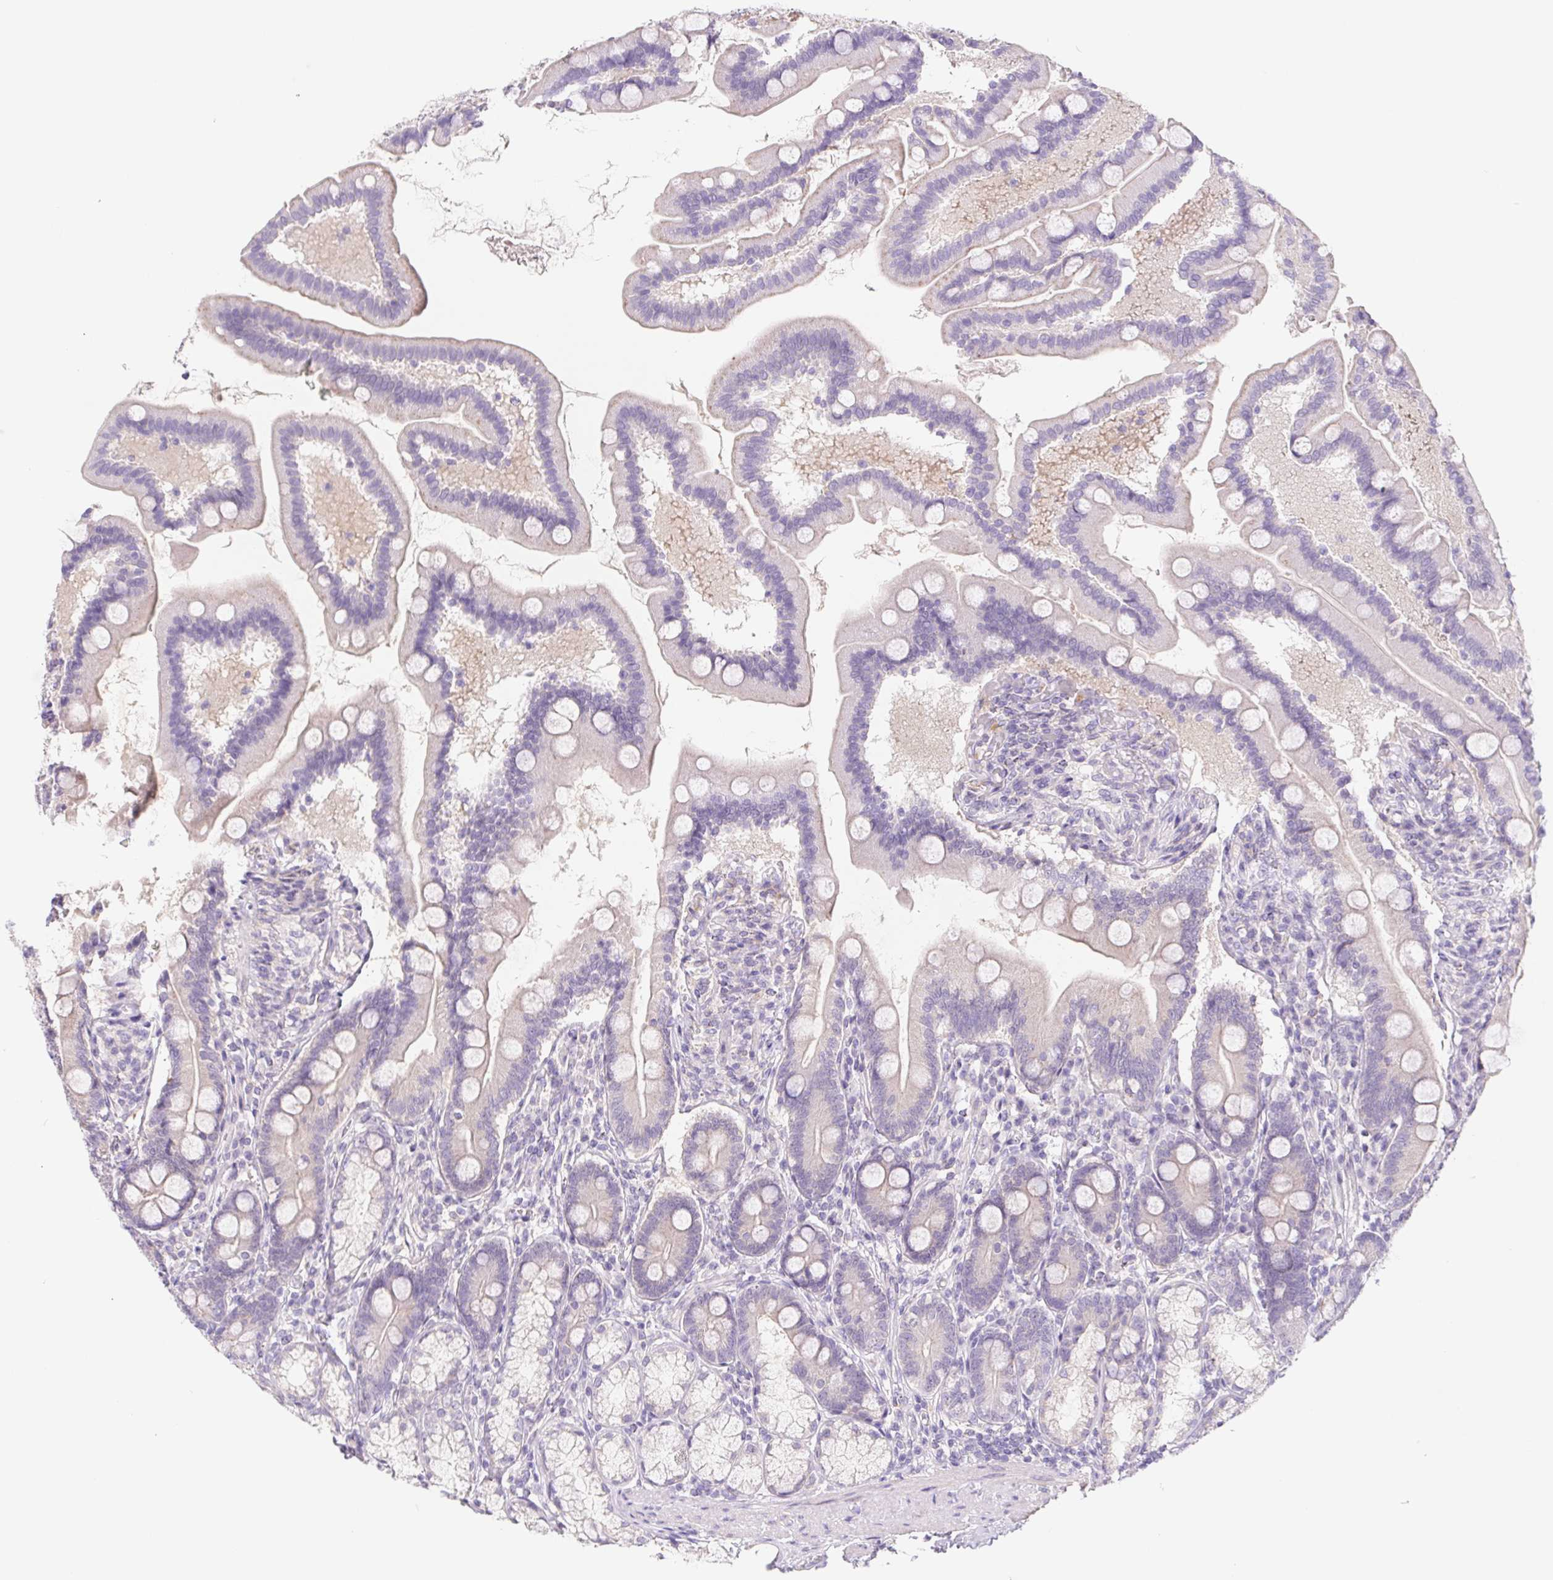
{"staining": {"intensity": "negative", "quantity": "none", "location": "none"}, "tissue": "duodenum", "cell_type": "Glandular cells", "image_type": "normal", "snomed": [{"axis": "morphology", "description": "Normal tissue, NOS"}, {"axis": "topography", "description": "Duodenum"}], "caption": "An IHC photomicrograph of unremarkable duodenum is shown. There is no staining in glandular cells of duodenum.", "gene": "DYNC2LI1", "patient": {"sex": "female", "age": 67}}